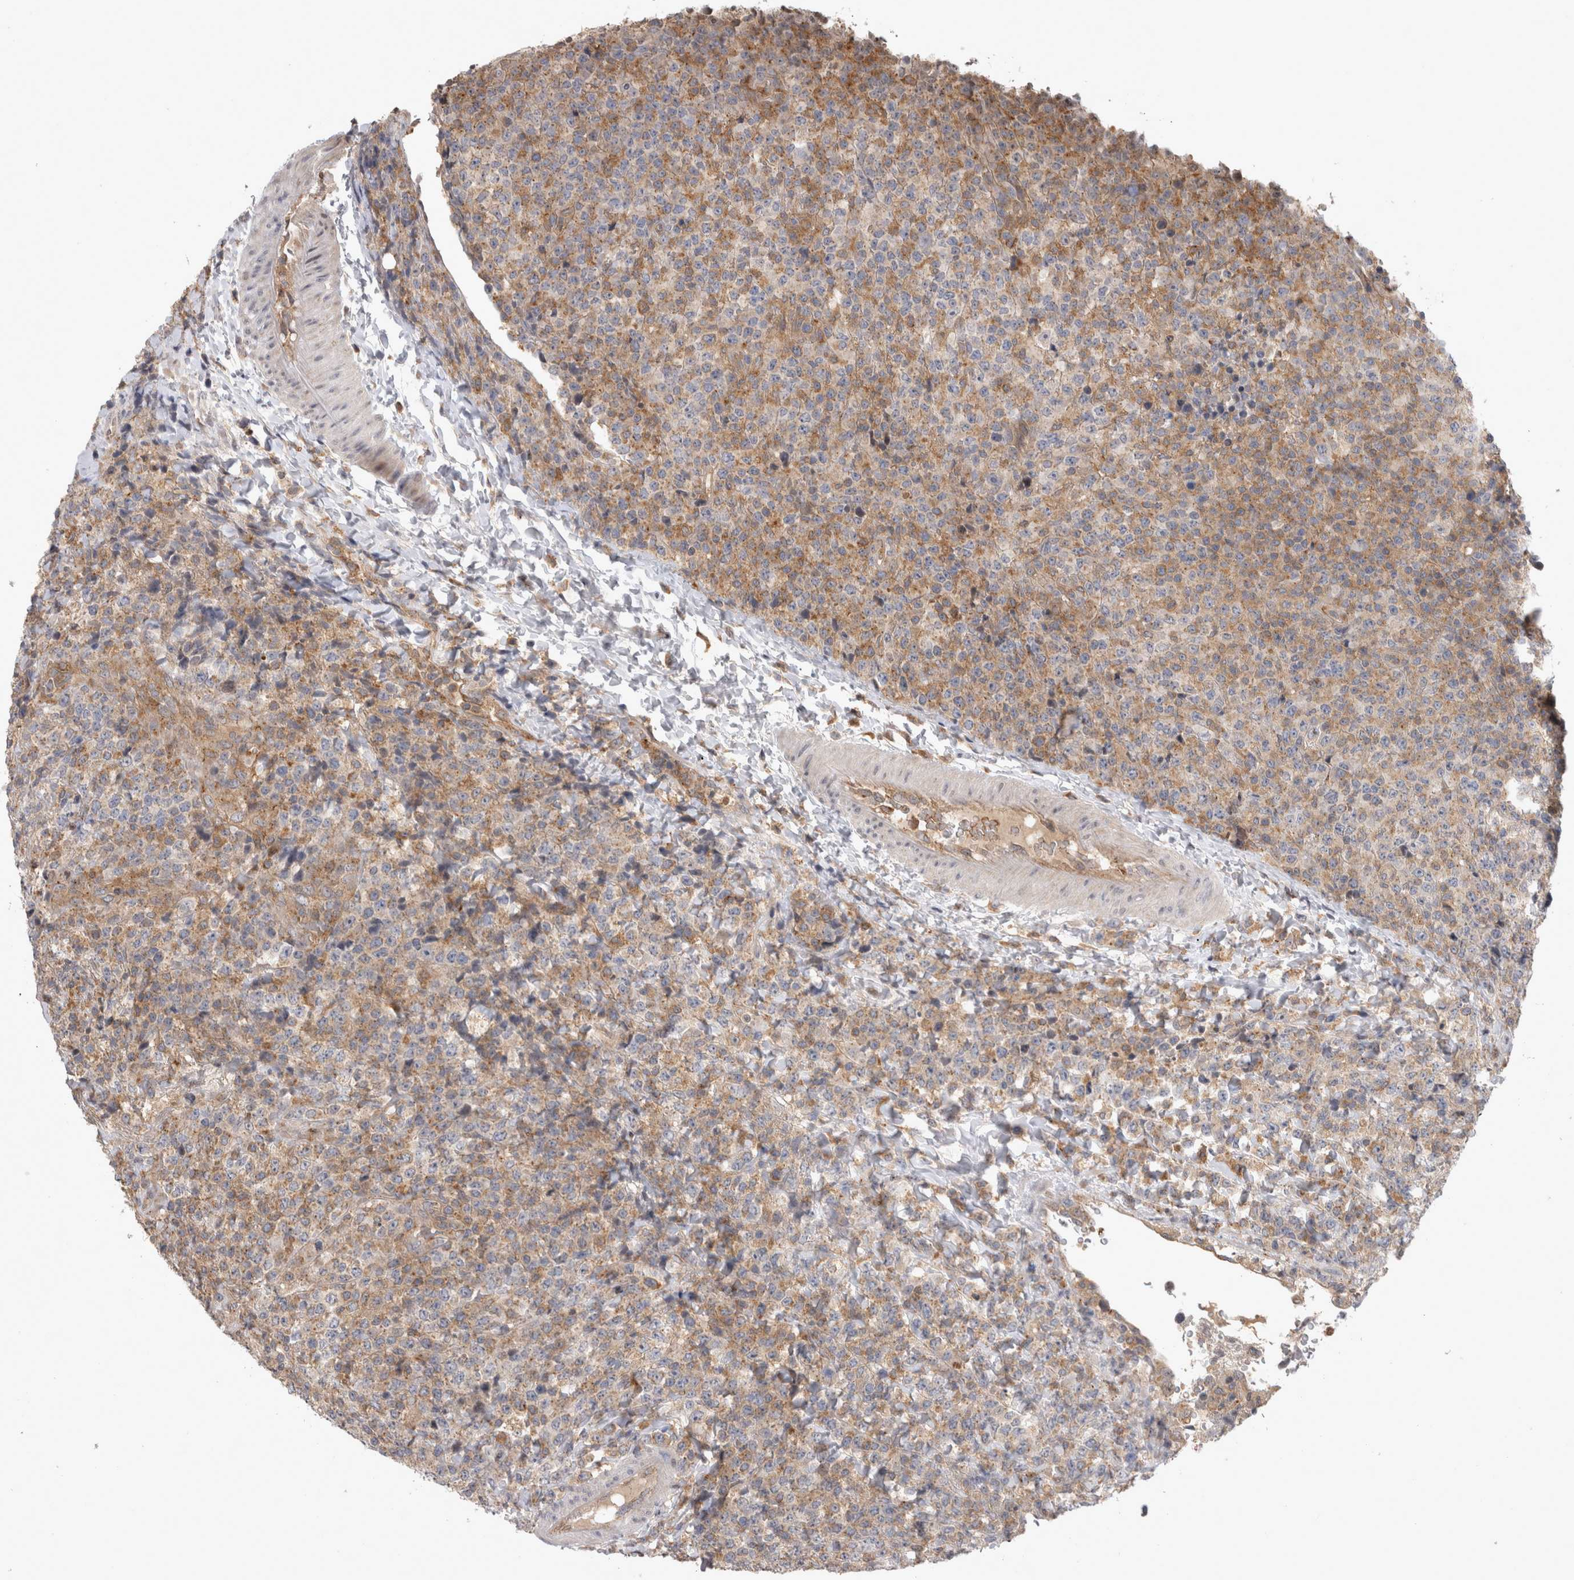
{"staining": {"intensity": "moderate", "quantity": "25%-75%", "location": "cytoplasmic/membranous"}, "tissue": "lymphoma", "cell_type": "Tumor cells", "image_type": "cancer", "snomed": [{"axis": "morphology", "description": "Malignant lymphoma, non-Hodgkin's type, High grade"}, {"axis": "topography", "description": "Lymph node"}], "caption": "A histopathology image of human high-grade malignant lymphoma, non-Hodgkin's type stained for a protein shows moderate cytoplasmic/membranous brown staining in tumor cells.", "gene": "IFI44", "patient": {"sex": "male", "age": 13}}